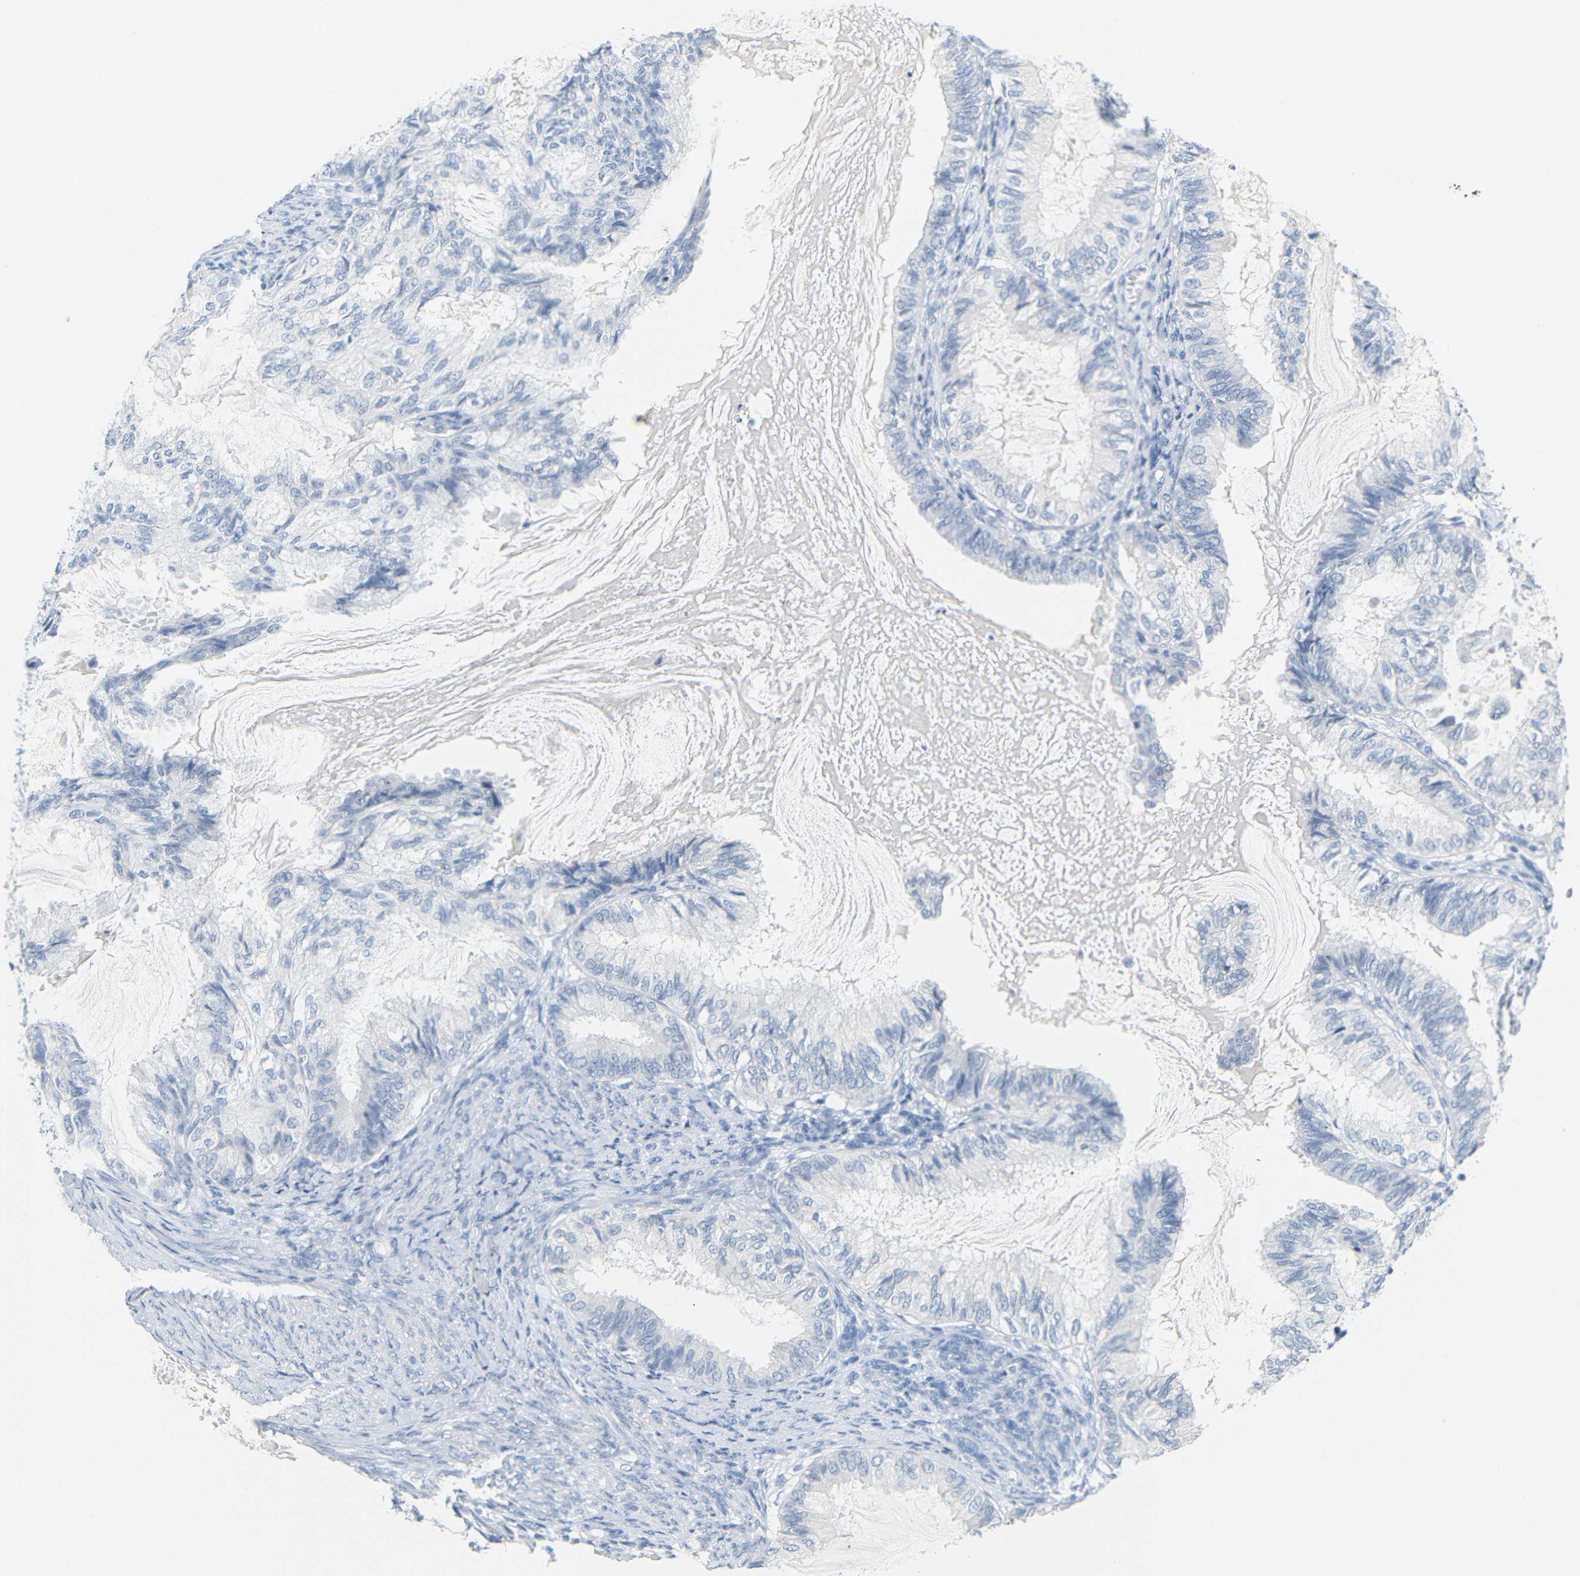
{"staining": {"intensity": "negative", "quantity": "none", "location": "none"}, "tissue": "cervical cancer", "cell_type": "Tumor cells", "image_type": "cancer", "snomed": [{"axis": "morphology", "description": "Normal tissue, NOS"}, {"axis": "morphology", "description": "Adenocarcinoma, NOS"}, {"axis": "topography", "description": "Cervix"}, {"axis": "topography", "description": "Endometrium"}], "caption": "Tumor cells show no significant expression in cervical cancer.", "gene": "OPN1SW", "patient": {"sex": "female", "age": 86}}